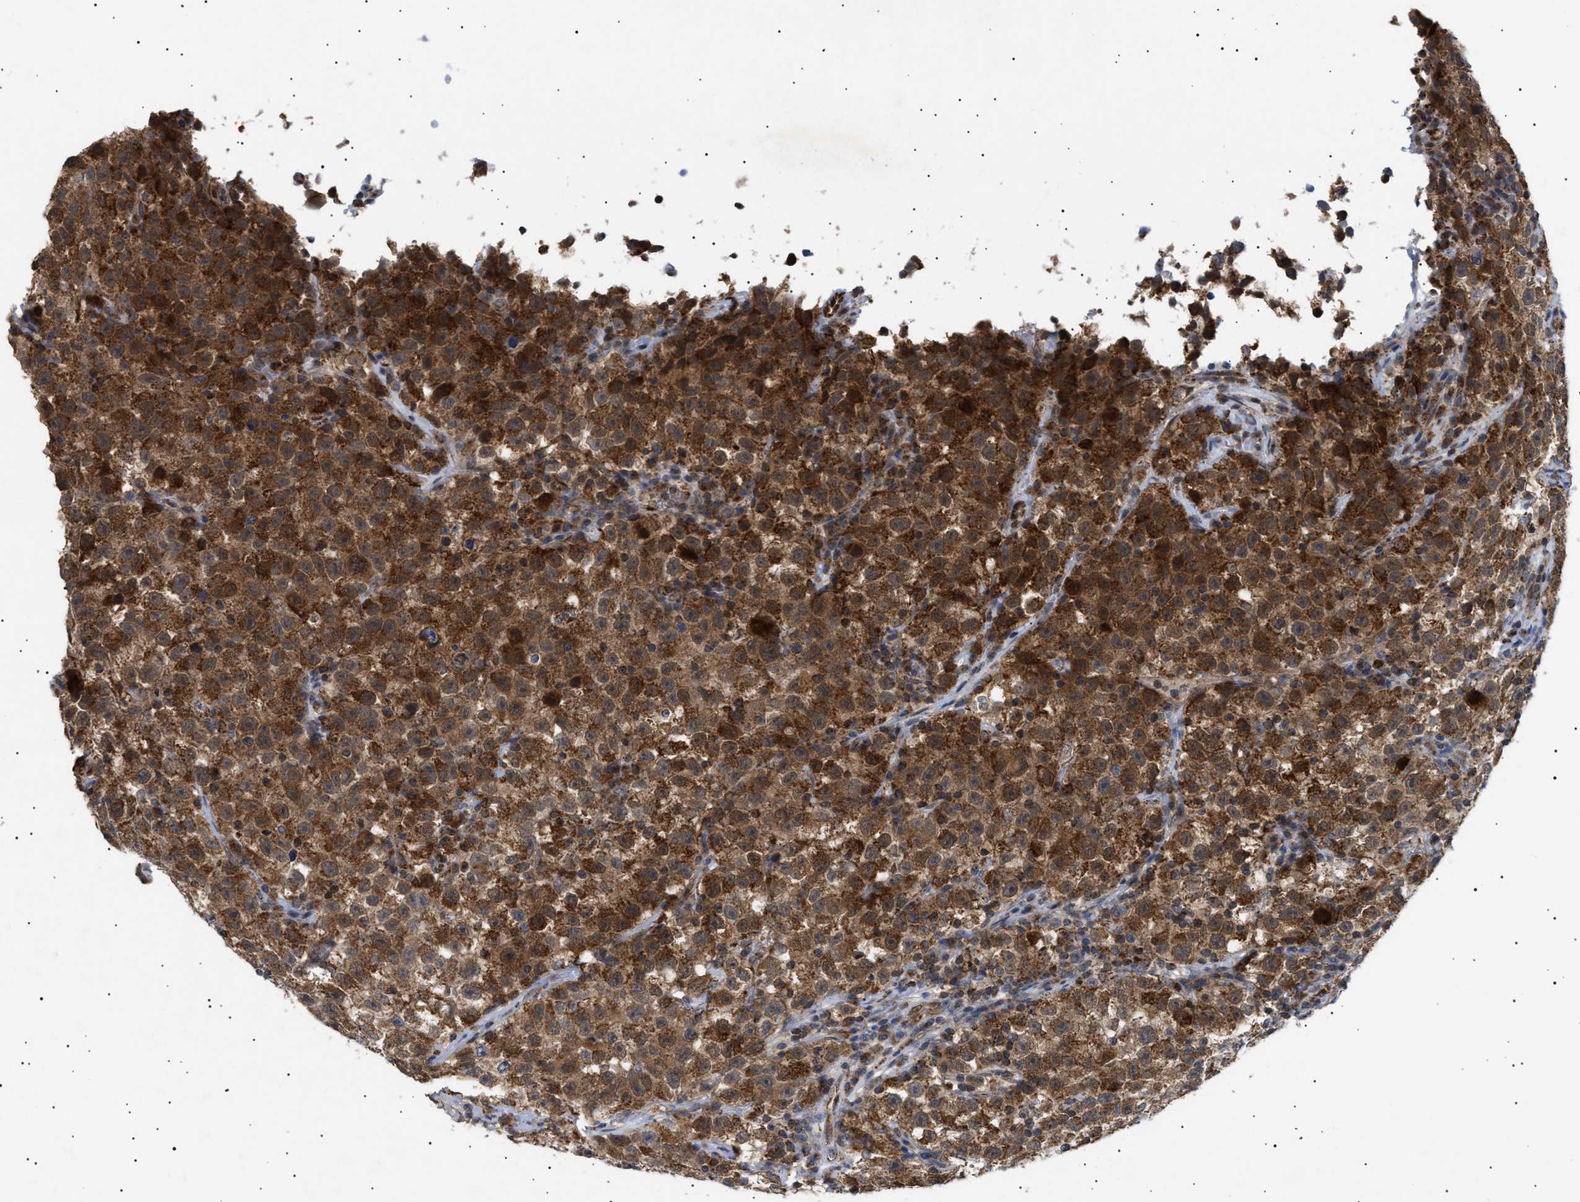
{"staining": {"intensity": "strong", "quantity": ">75%", "location": "cytoplasmic/membranous"}, "tissue": "testis cancer", "cell_type": "Tumor cells", "image_type": "cancer", "snomed": [{"axis": "morphology", "description": "Seminoma, NOS"}, {"axis": "topography", "description": "Testis"}], "caption": "A histopathology image of testis cancer (seminoma) stained for a protein reveals strong cytoplasmic/membranous brown staining in tumor cells.", "gene": "SIRT5", "patient": {"sex": "male", "age": 22}}